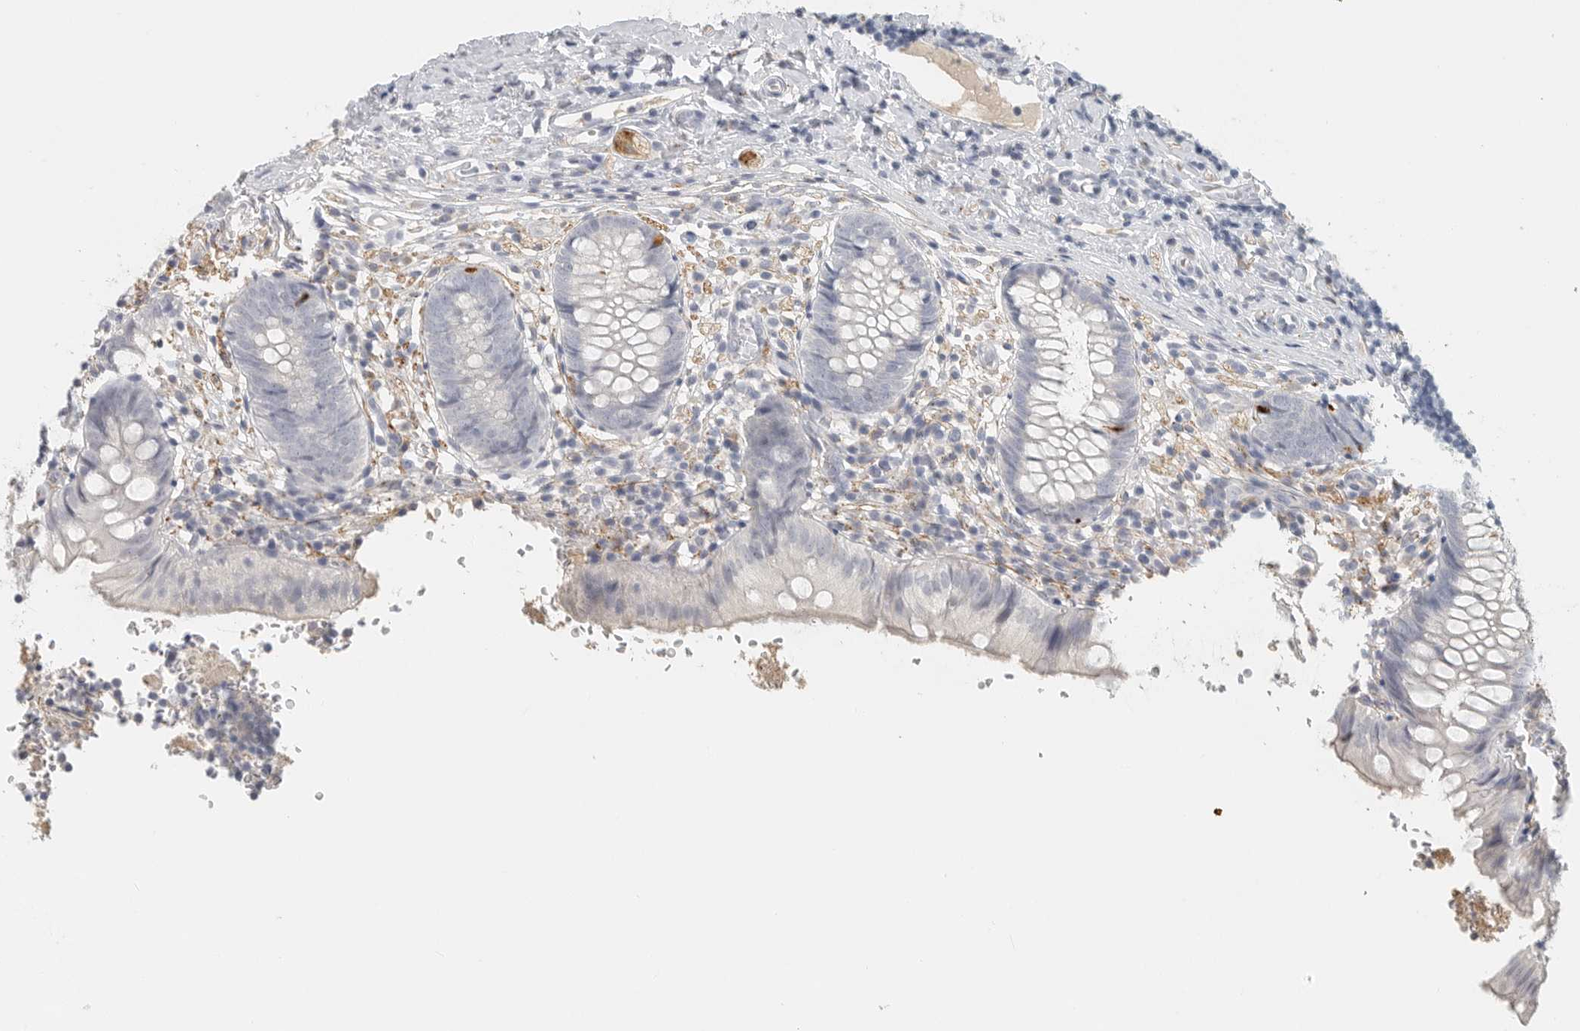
{"staining": {"intensity": "negative", "quantity": "none", "location": "none"}, "tissue": "appendix", "cell_type": "Glandular cells", "image_type": "normal", "snomed": [{"axis": "morphology", "description": "Normal tissue, NOS"}, {"axis": "topography", "description": "Appendix"}], "caption": "Glandular cells are negative for brown protein staining in benign appendix. (Immunohistochemistry, brightfield microscopy, high magnification).", "gene": "PAM", "patient": {"sex": "male", "age": 8}}